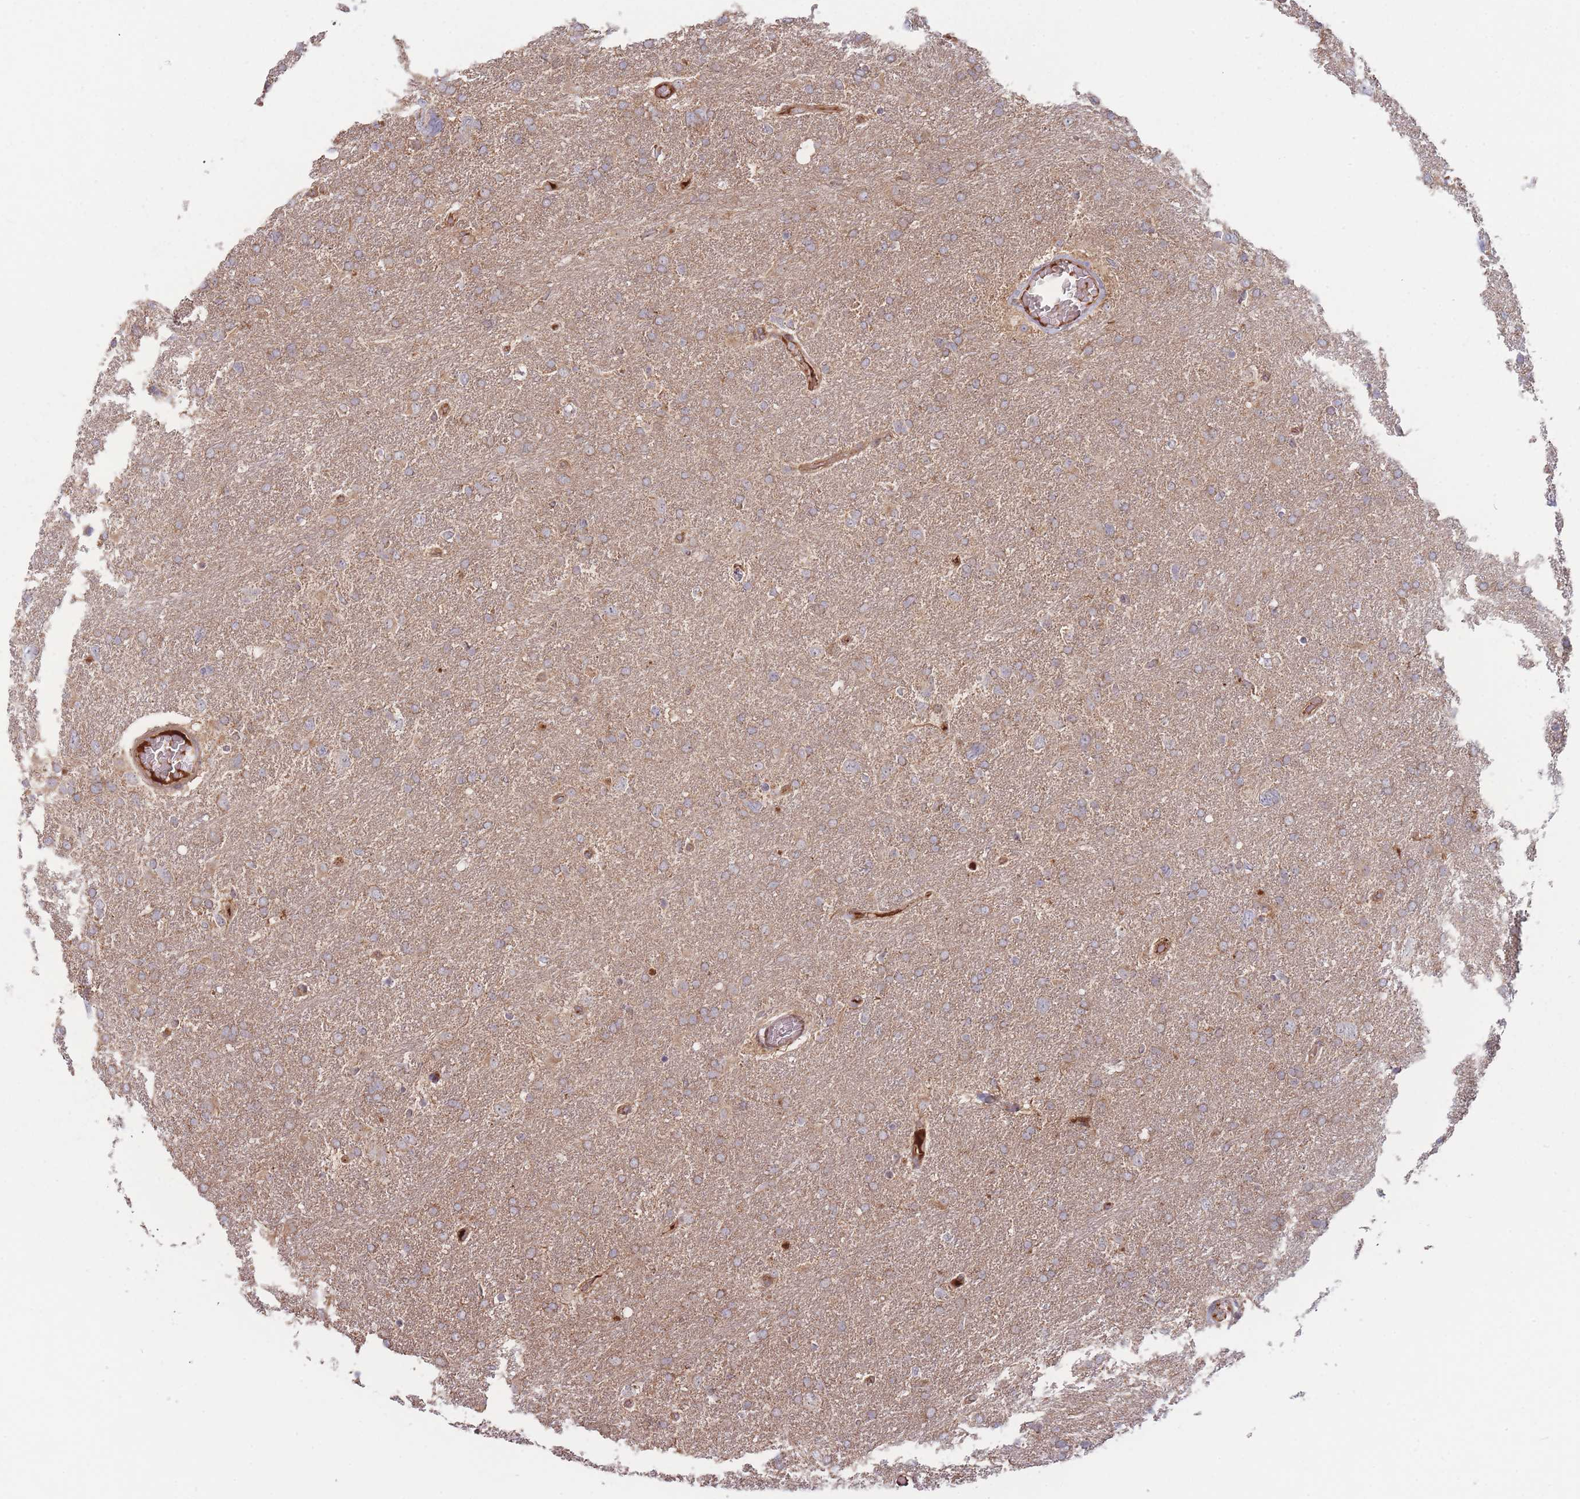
{"staining": {"intensity": "weak", "quantity": ">75%", "location": "cytoplasmic/membranous"}, "tissue": "glioma", "cell_type": "Tumor cells", "image_type": "cancer", "snomed": [{"axis": "morphology", "description": "Glioma, malignant, High grade"}, {"axis": "topography", "description": "Brain"}], "caption": "Protein expression by immunohistochemistry (IHC) exhibits weak cytoplasmic/membranous positivity in approximately >75% of tumor cells in malignant high-grade glioma.", "gene": "ATP5MG", "patient": {"sex": "male", "age": 61}}